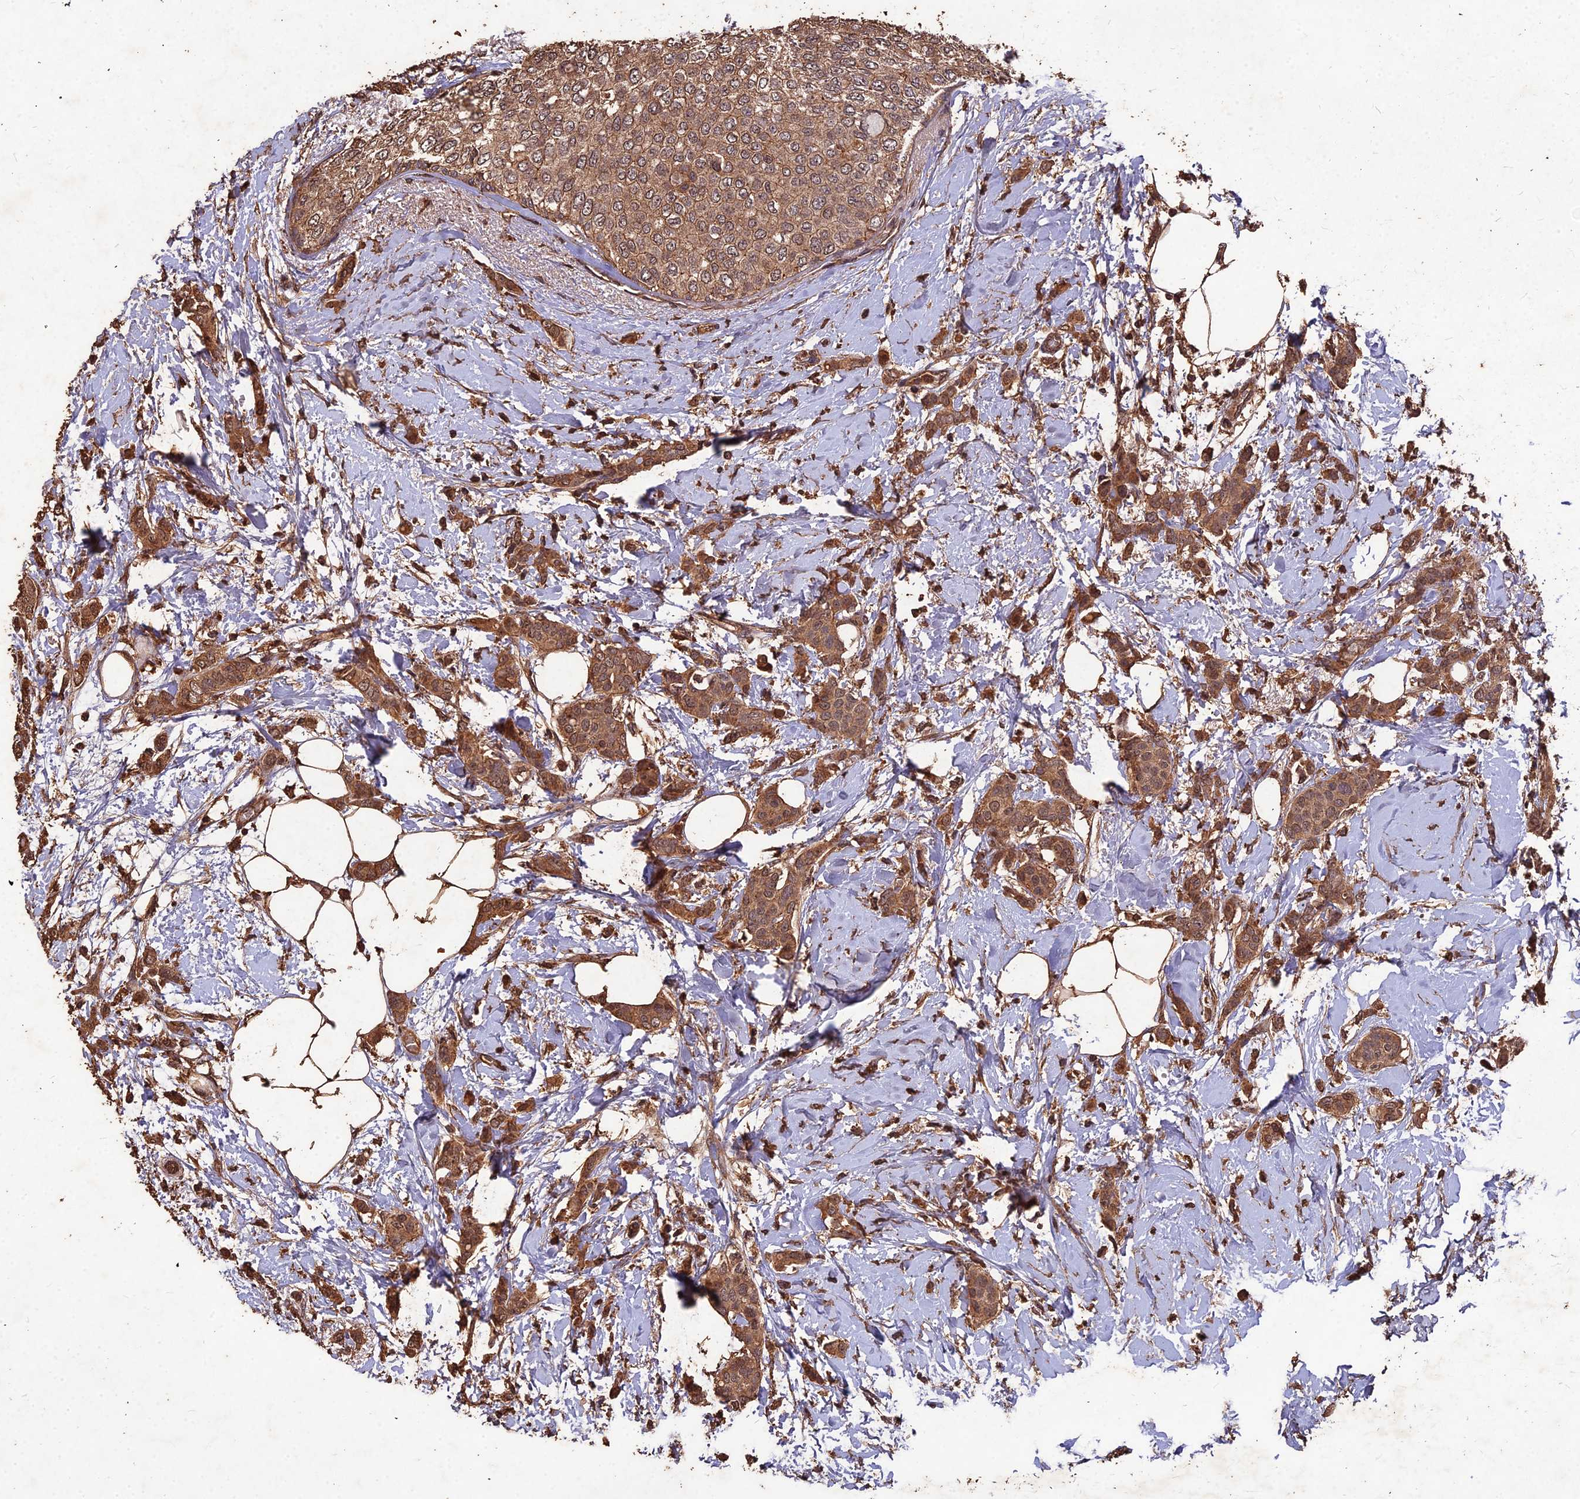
{"staining": {"intensity": "strong", "quantity": ">75%", "location": "cytoplasmic/membranous,nuclear"}, "tissue": "breast cancer", "cell_type": "Tumor cells", "image_type": "cancer", "snomed": [{"axis": "morphology", "description": "Duct carcinoma"}, {"axis": "topography", "description": "Breast"}], "caption": "Immunohistochemical staining of human infiltrating ductal carcinoma (breast) demonstrates strong cytoplasmic/membranous and nuclear protein staining in approximately >75% of tumor cells.", "gene": "SYMPK", "patient": {"sex": "female", "age": 72}}